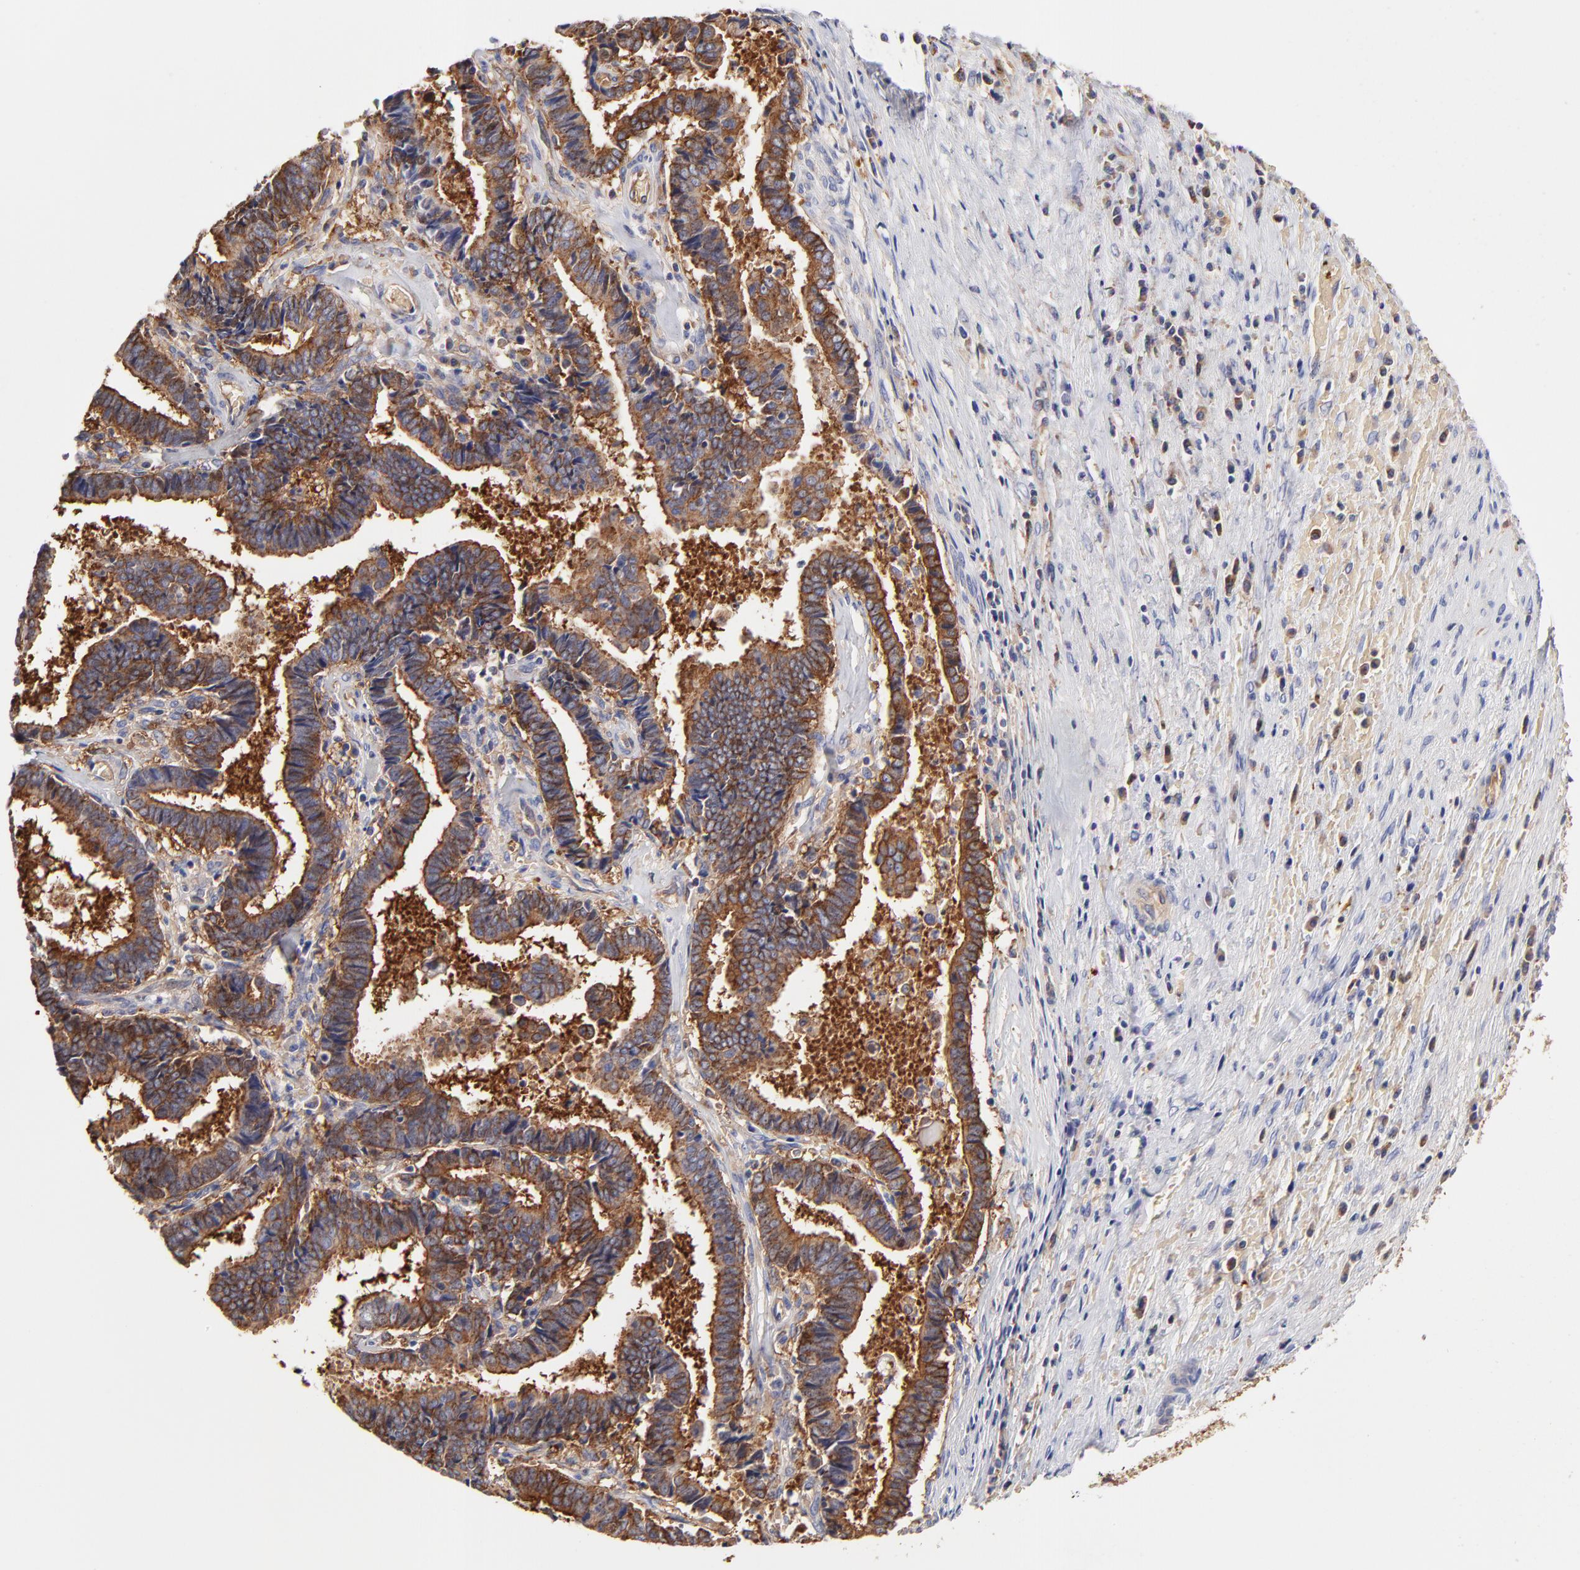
{"staining": {"intensity": "strong", "quantity": ">75%", "location": "cytoplasmic/membranous"}, "tissue": "liver cancer", "cell_type": "Tumor cells", "image_type": "cancer", "snomed": [{"axis": "morphology", "description": "Cholangiocarcinoma"}, {"axis": "topography", "description": "Liver"}], "caption": "Liver cholangiocarcinoma stained with immunohistochemistry (IHC) shows strong cytoplasmic/membranous positivity in approximately >75% of tumor cells.", "gene": "CD2AP", "patient": {"sex": "male", "age": 57}}